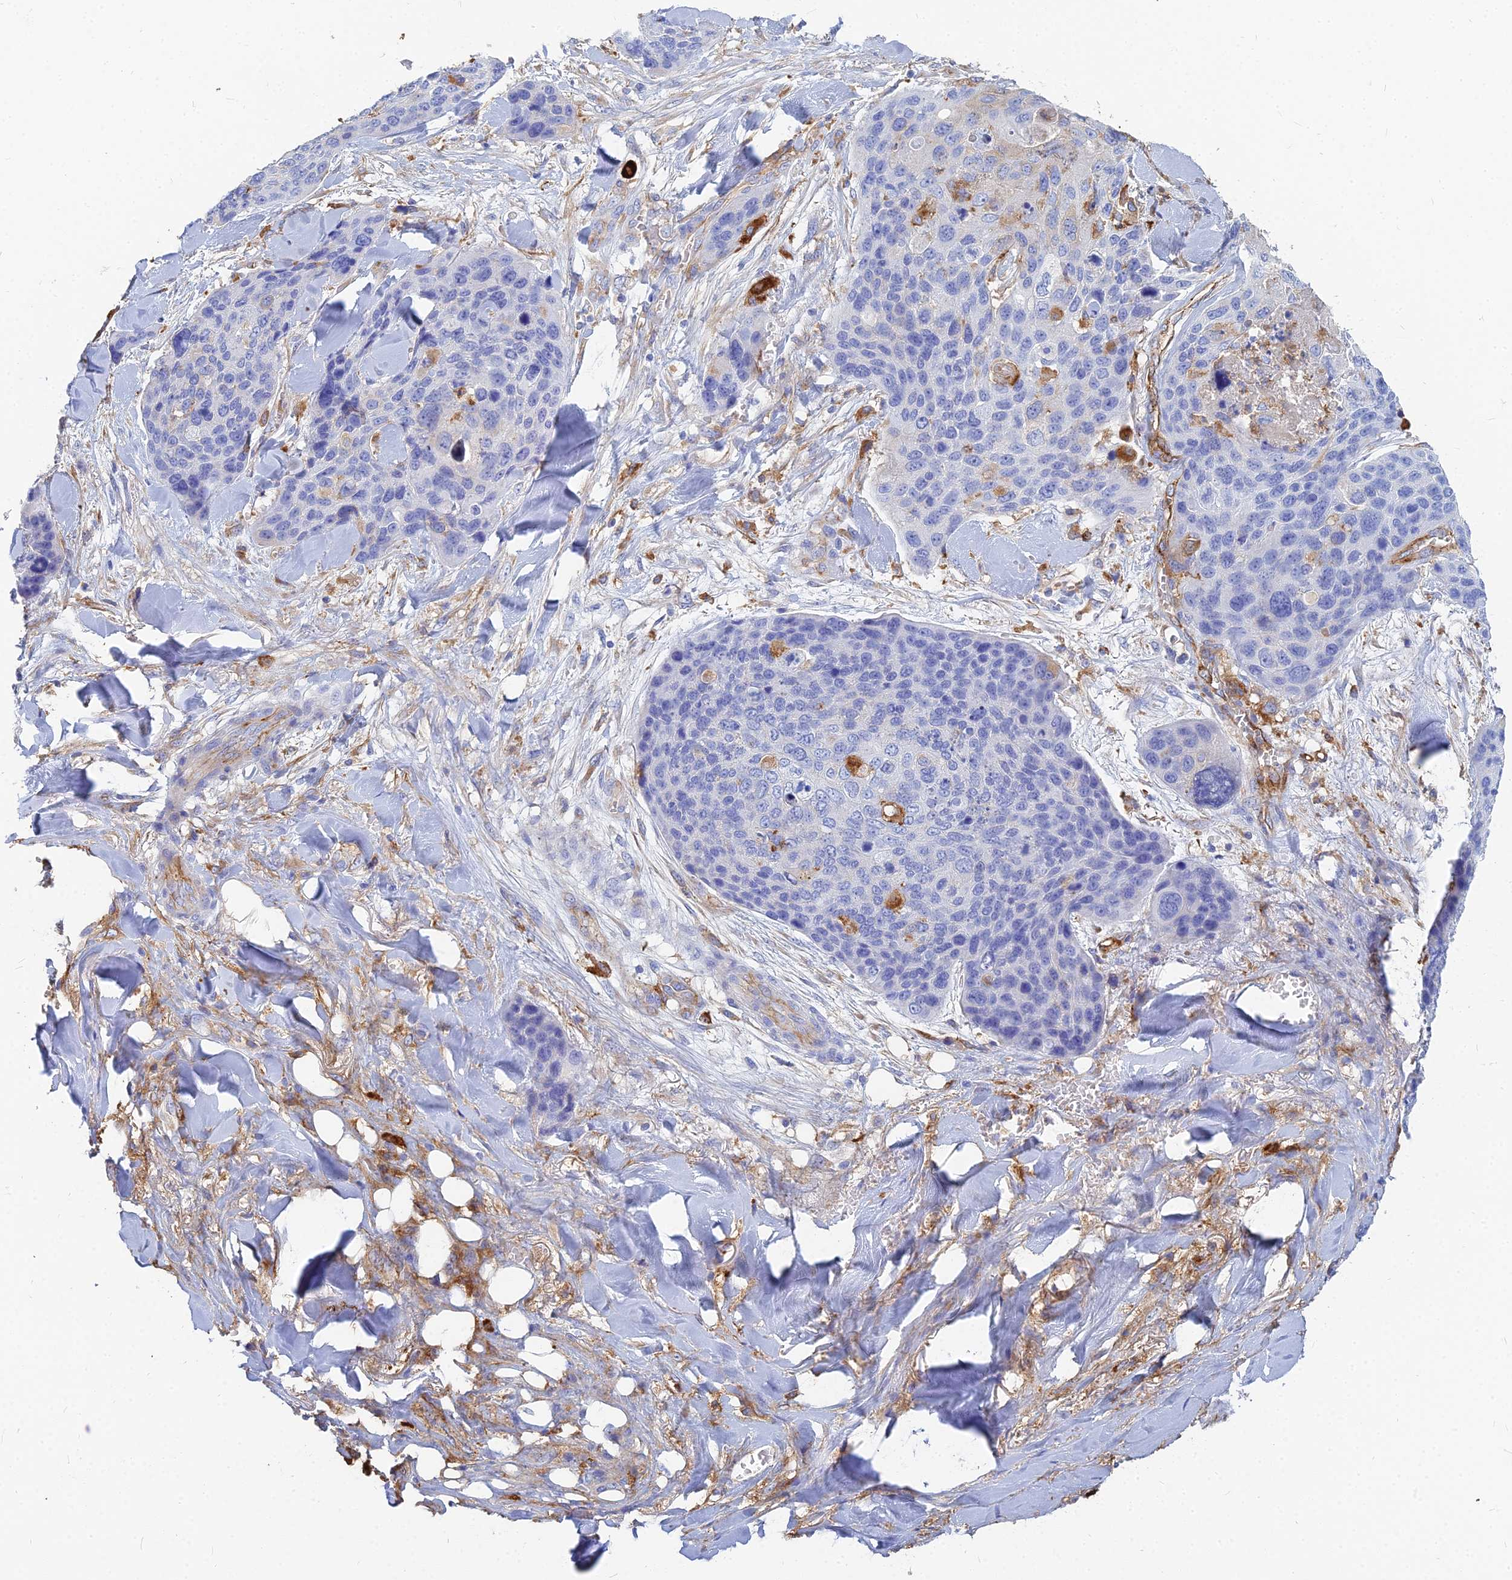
{"staining": {"intensity": "negative", "quantity": "none", "location": "none"}, "tissue": "skin cancer", "cell_type": "Tumor cells", "image_type": "cancer", "snomed": [{"axis": "morphology", "description": "Basal cell carcinoma"}, {"axis": "topography", "description": "Skin"}], "caption": "Immunohistochemical staining of human skin cancer (basal cell carcinoma) reveals no significant staining in tumor cells.", "gene": "VAT1", "patient": {"sex": "female", "age": 74}}